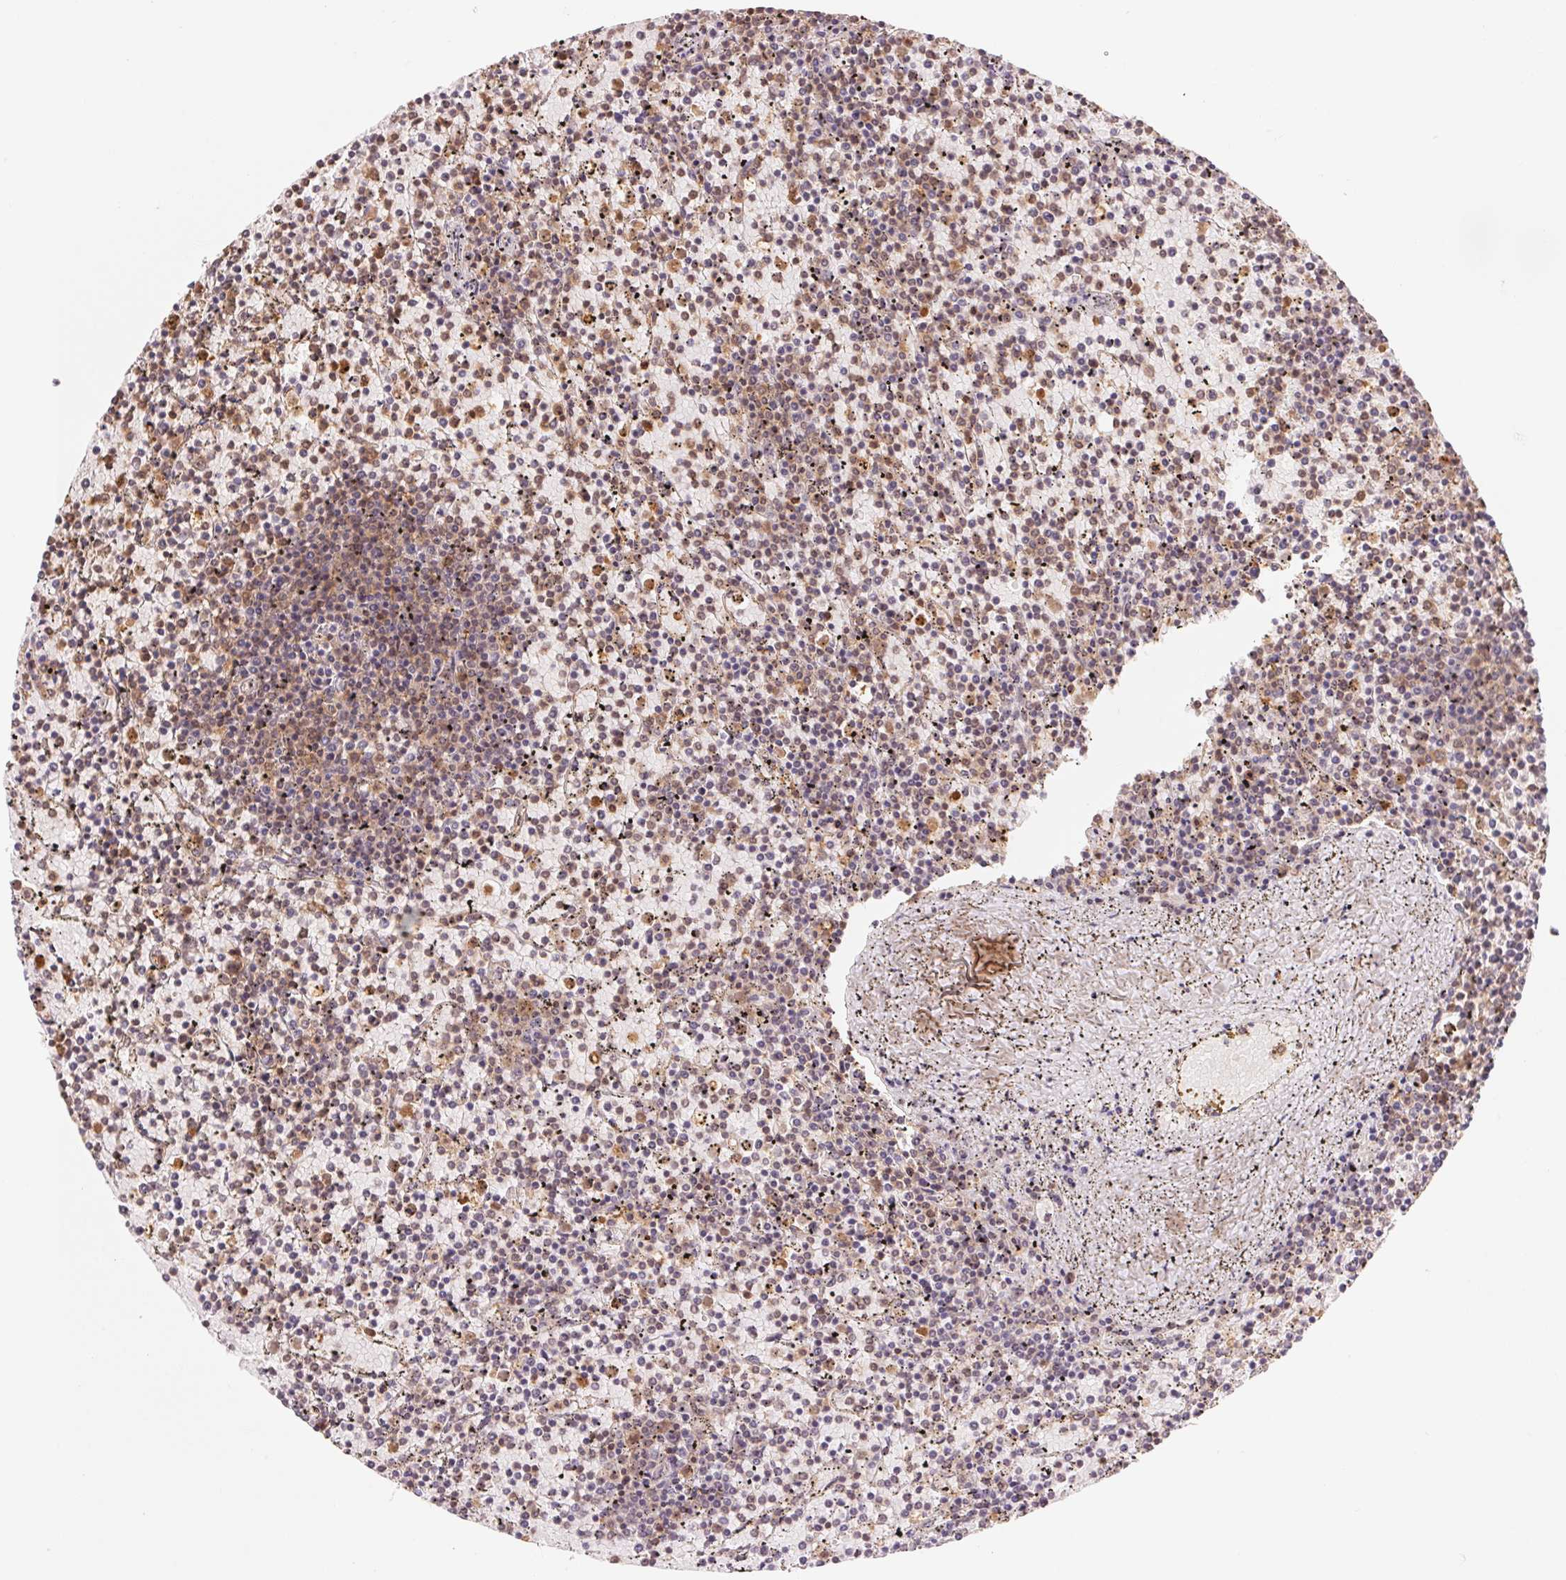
{"staining": {"intensity": "weak", "quantity": "<25%", "location": "cytoplasmic/membranous,nuclear"}, "tissue": "lymphoma", "cell_type": "Tumor cells", "image_type": "cancer", "snomed": [{"axis": "morphology", "description": "Malignant lymphoma, non-Hodgkin's type, Low grade"}, {"axis": "topography", "description": "Spleen"}], "caption": "Tumor cells show no significant staining in lymphoma.", "gene": "CDC123", "patient": {"sex": "female", "age": 77}}